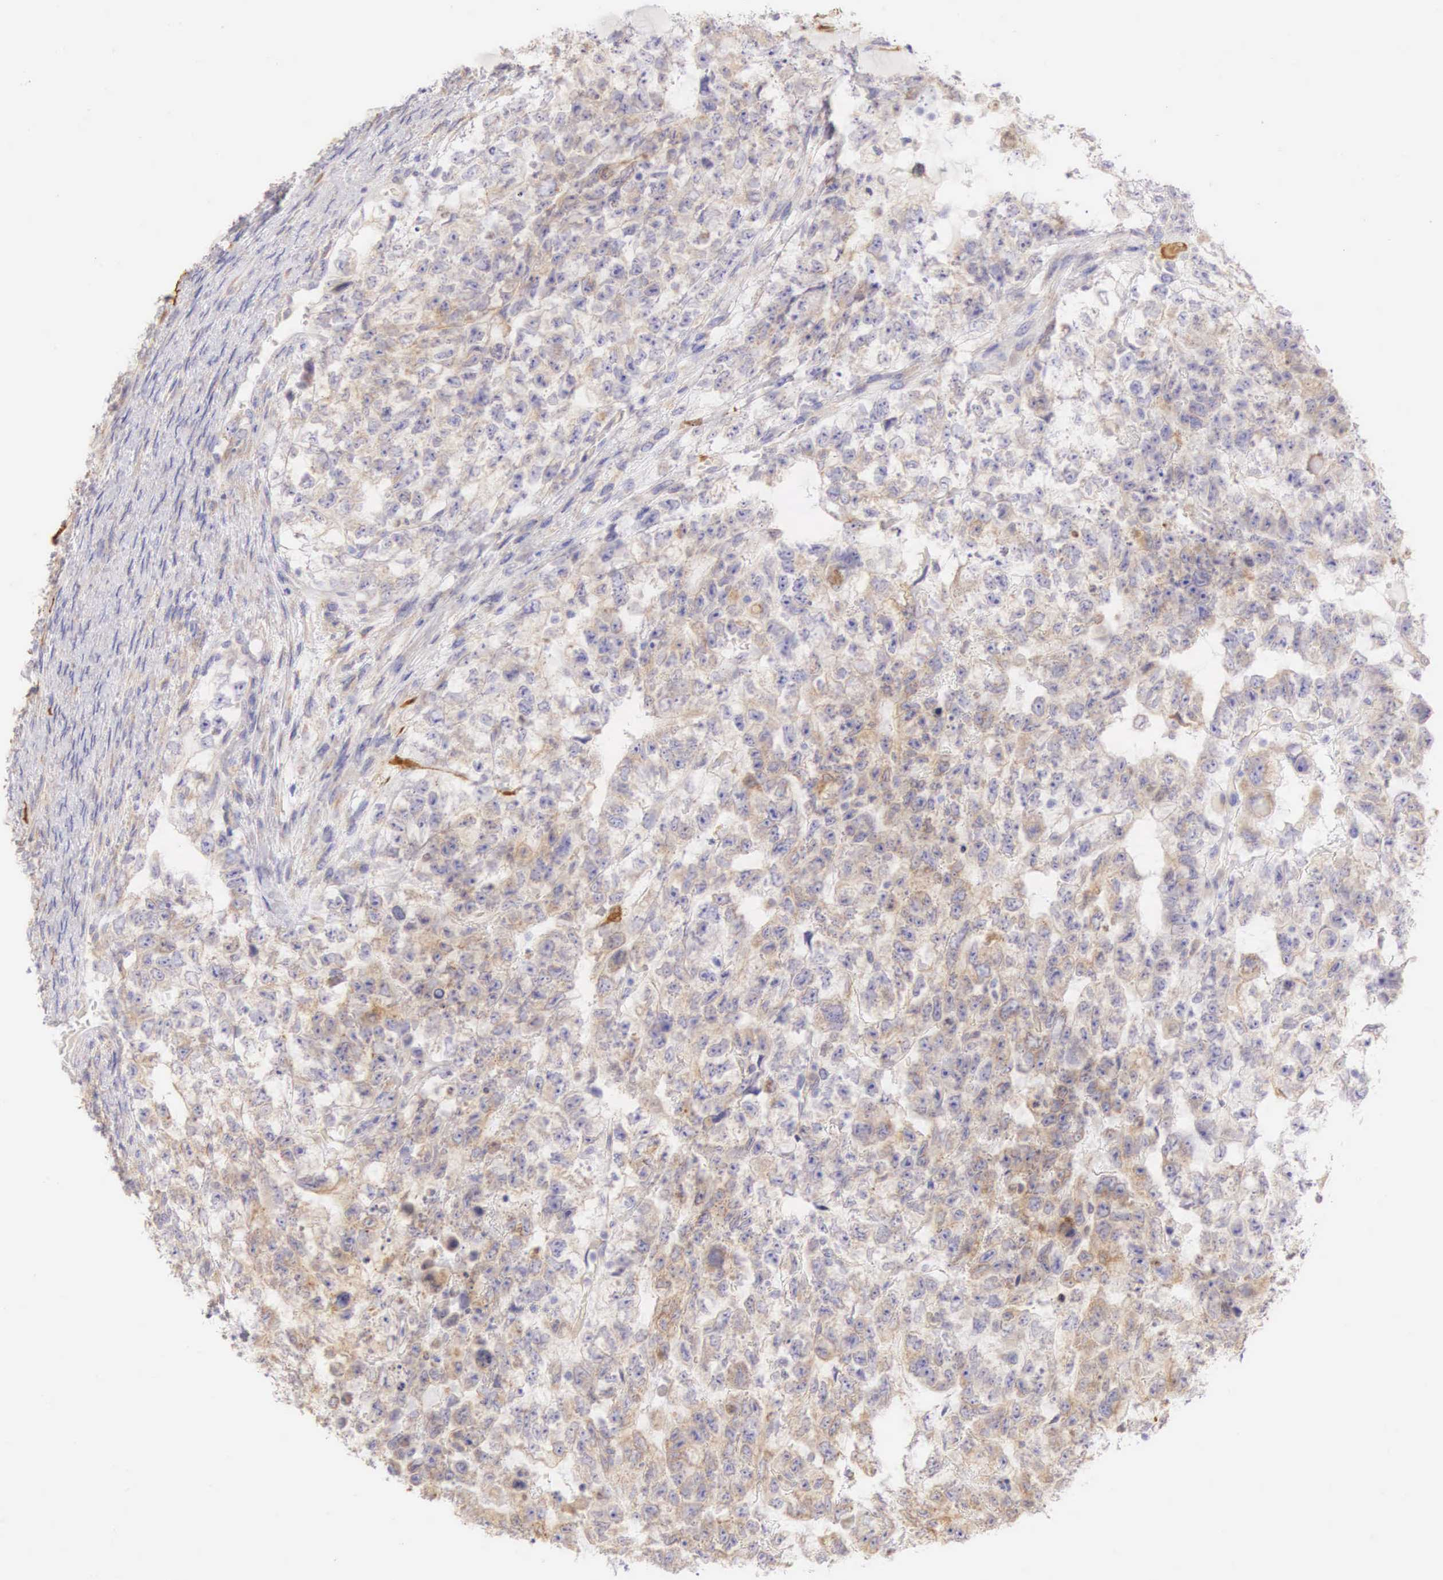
{"staining": {"intensity": "weak", "quantity": "25%-75%", "location": "cytoplasmic/membranous"}, "tissue": "testis cancer", "cell_type": "Tumor cells", "image_type": "cancer", "snomed": [{"axis": "morphology", "description": "Carcinoma, Embryonal, NOS"}, {"axis": "topography", "description": "Testis"}], "caption": "There is low levels of weak cytoplasmic/membranous positivity in tumor cells of embryonal carcinoma (testis), as demonstrated by immunohistochemical staining (brown color).", "gene": "CNN1", "patient": {"sex": "male", "age": 36}}